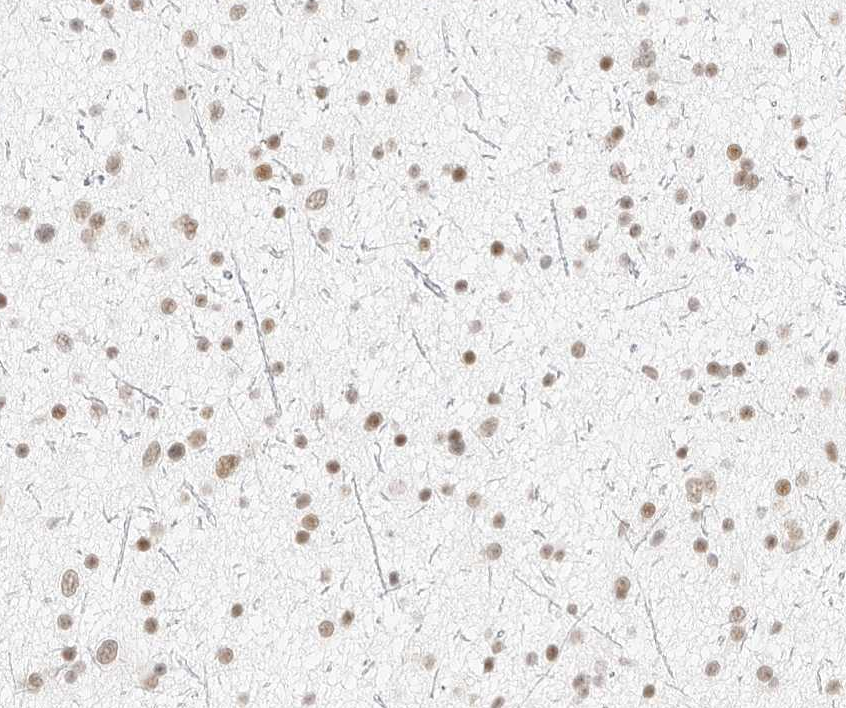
{"staining": {"intensity": "moderate", "quantity": "25%-75%", "location": "nuclear"}, "tissue": "glioma", "cell_type": "Tumor cells", "image_type": "cancer", "snomed": [{"axis": "morphology", "description": "Glioma, malignant, Low grade"}, {"axis": "topography", "description": "Cerebral cortex"}], "caption": "A brown stain shows moderate nuclear staining of a protein in human glioma tumor cells.", "gene": "FBLN5", "patient": {"sex": "female", "age": 39}}